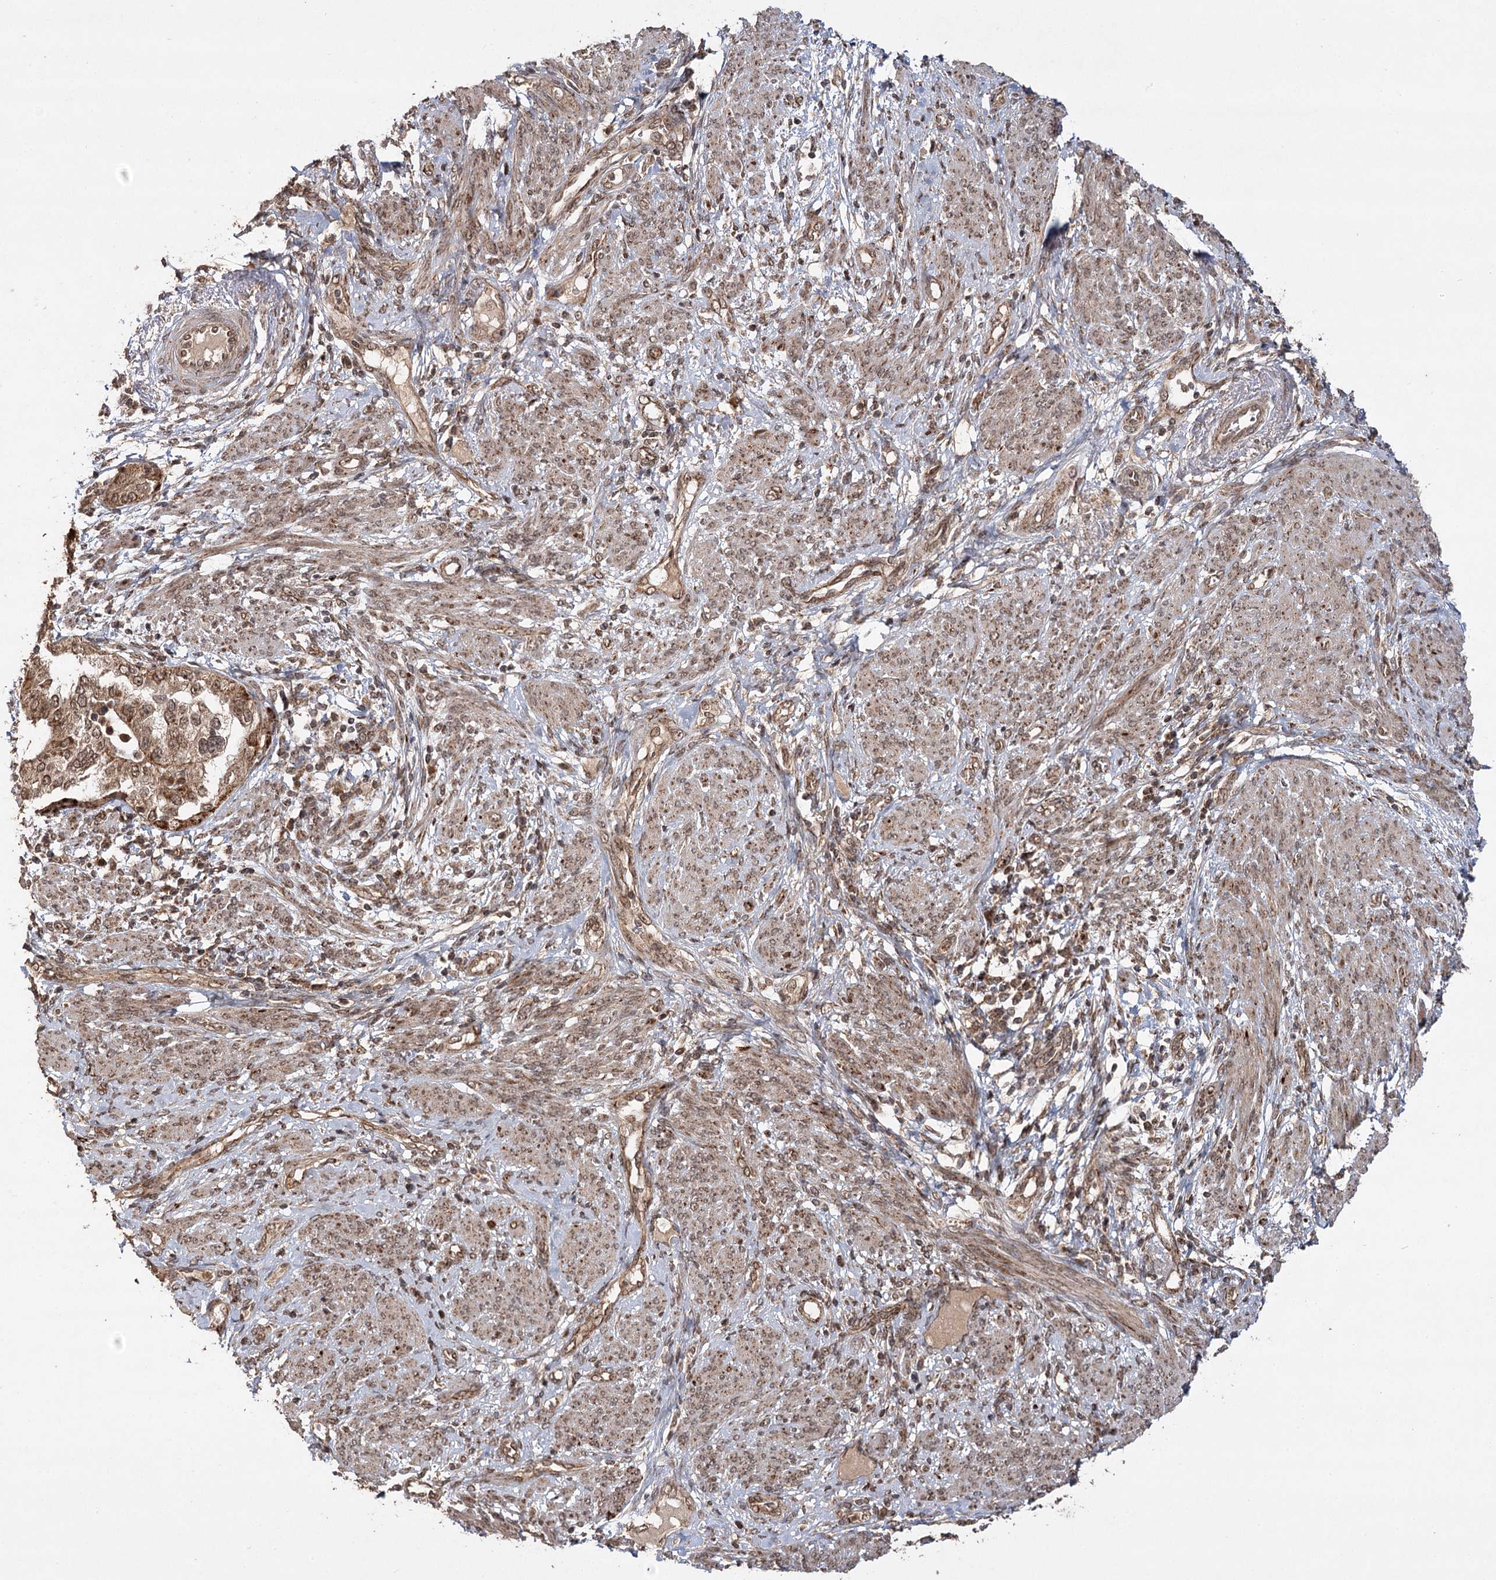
{"staining": {"intensity": "moderate", "quantity": ">75%", "location": "cytoplasmic/membranous,nuclear"}, "tissue": "endometrial cancer", "cell_type": "Tumor cells", "image_type": "cancer", "snomed": [{"axis": "morphology", "description": "Adenocarcinoma, NOS"}, {"axis": "topography", "description": "Endometrium"}], "caption": "Protein expression by immunohistochemistry (IHC) reveals moderate cytoplasmic/membranous and nuclear positivity in about >75% of tumor cells in endometrial adenocarcinoma.", "gene": "ZNRF3", "patient": {"sex": "female", "age": 85}}